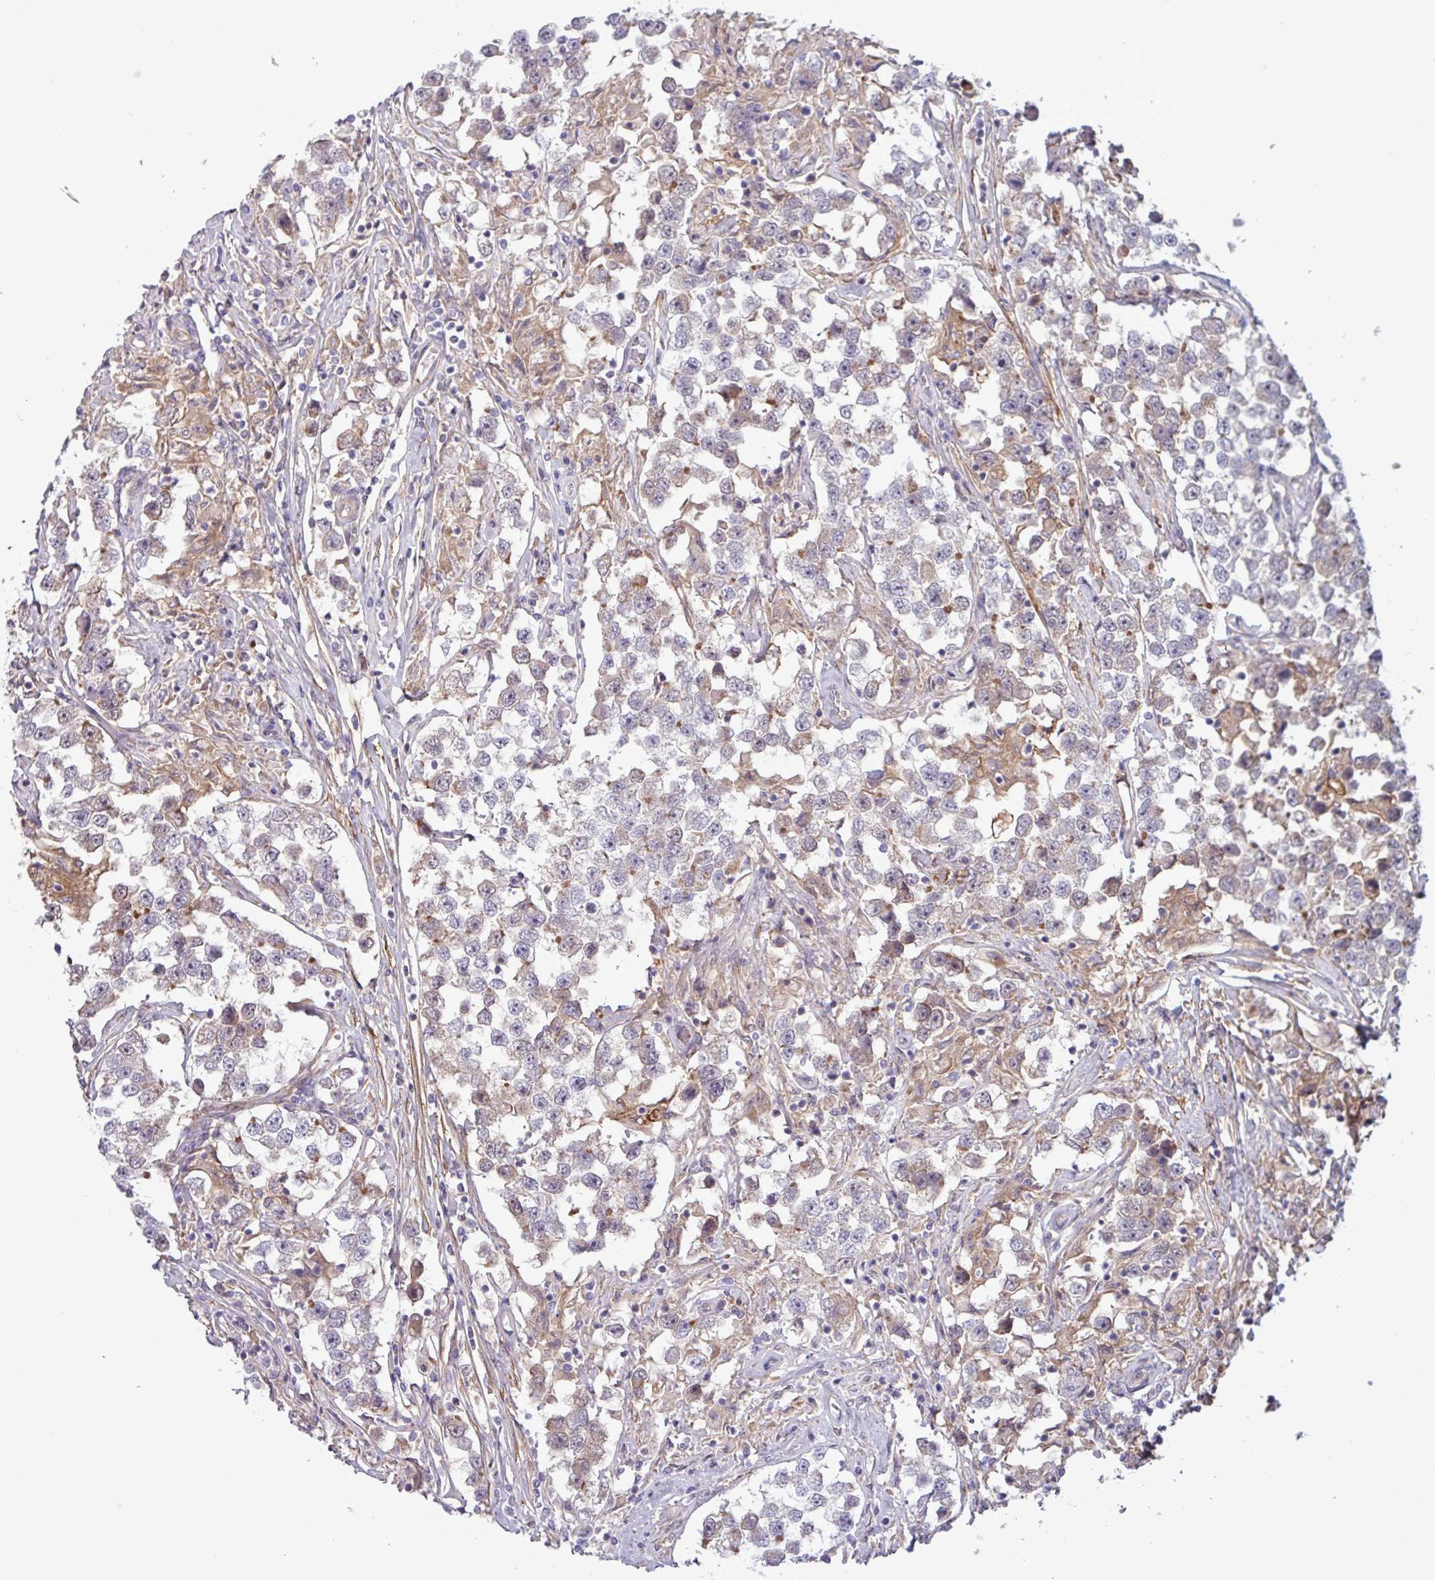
{"staining": {"intensity": "negative", "quantity": "none", "location": "none"}, "tissue": "testis cancer", "cell_type": "Tumor cells", "image_type": "cancer", "snomed": [{"axis": "morphology", "description": "Seminoma, NOS"}, {"axis": "topography", "description": "Testis"}], "caption": "Immunohistochemistry (IHC) photomicrograph of testis cancer stained for a protein (brown), which reveals no staining in tumor cells.", "gene": "PCED1A", "patient": {"sex": "male", "age": 46}}